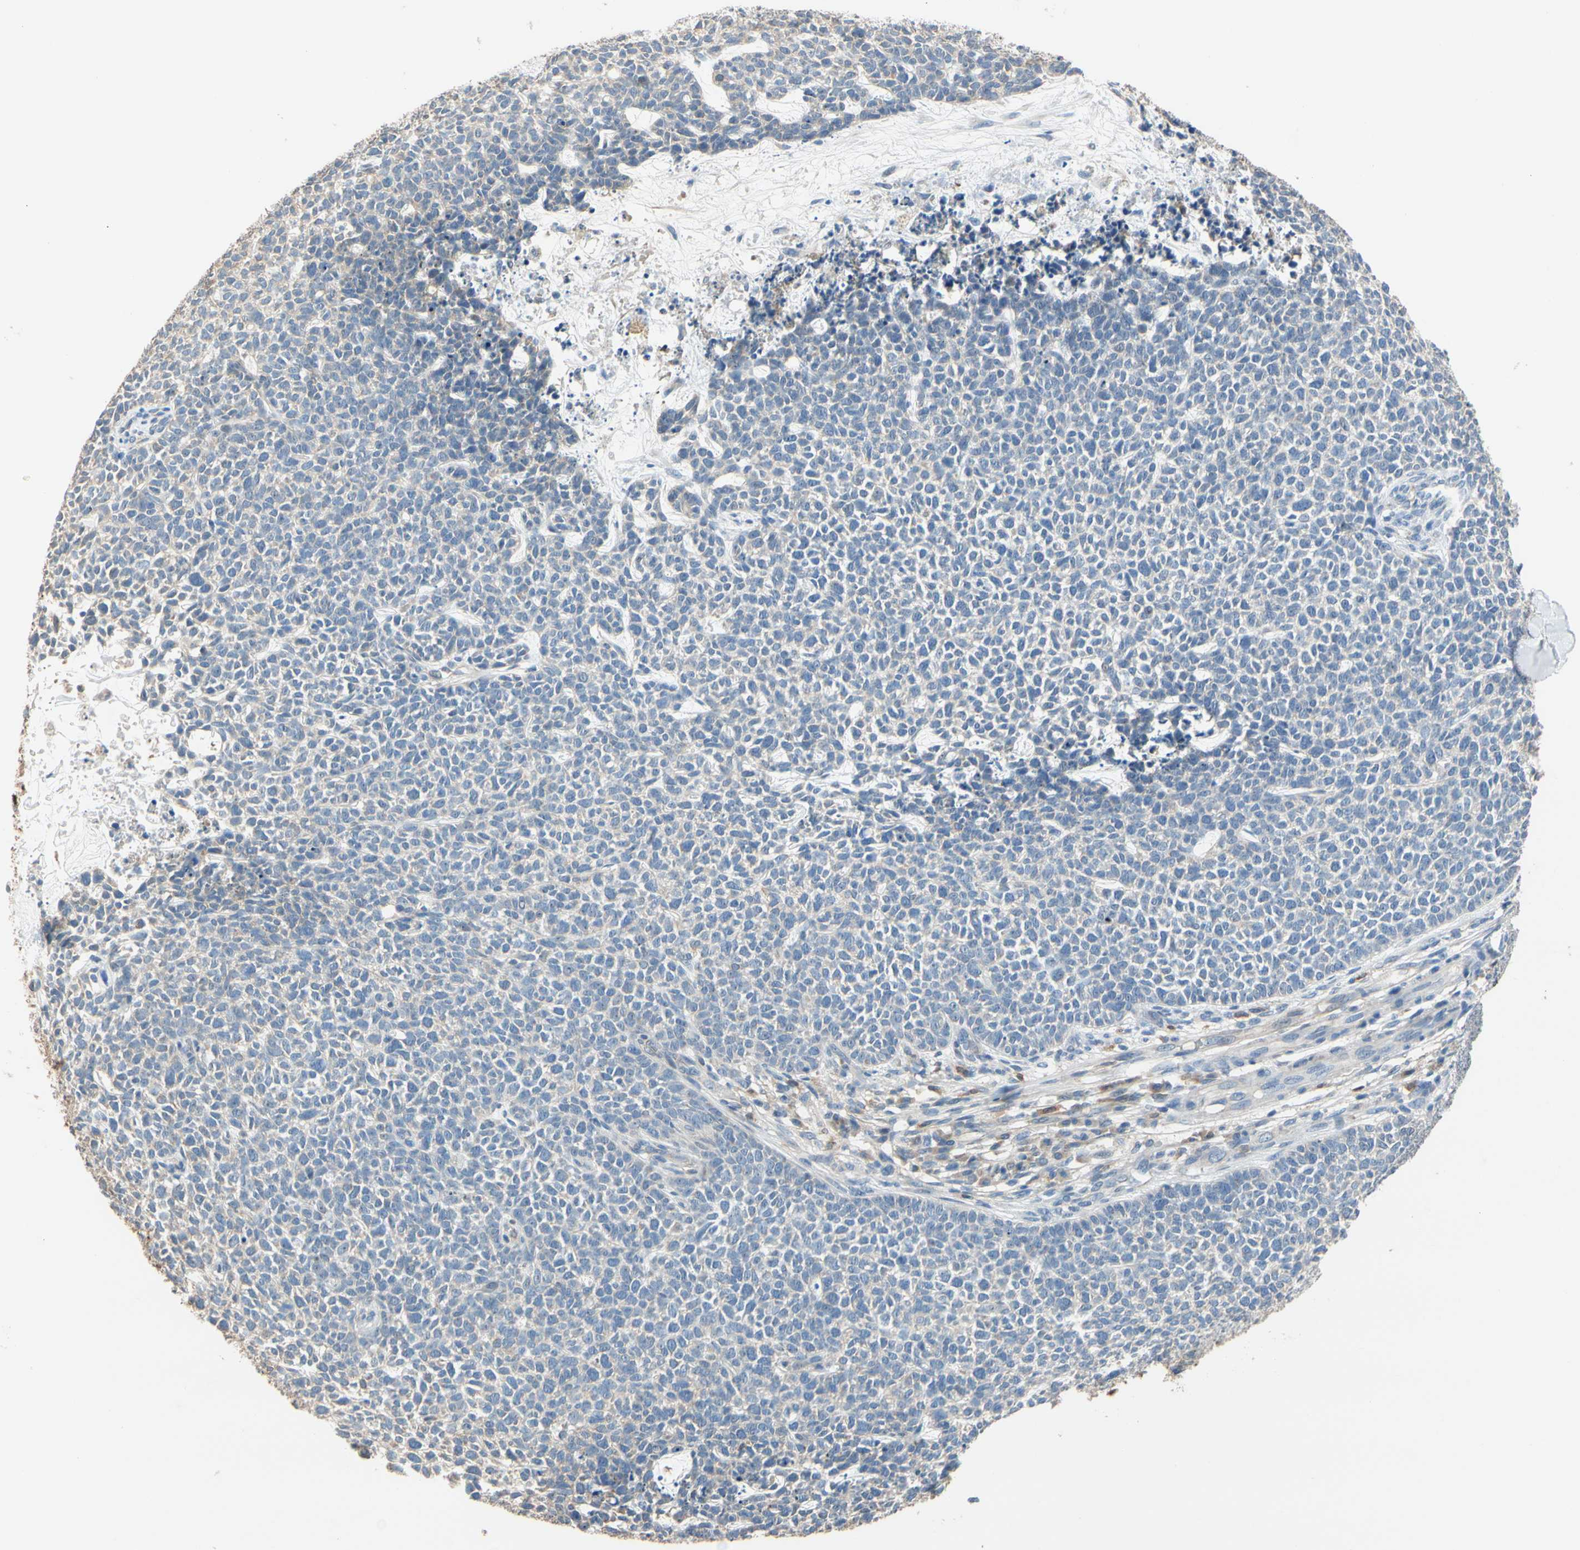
{"staining": {"intensity": "negative", "quantity": "none", "location": "none"}, "tissue": "skin cancer", "cell_type": "Tumor cells", "image_type": "cancer", "snomed": [{"axis": "morphology", "description": "Basal cell carcinoma"}, {"axis": "topography", "description": "Skin"}], "caption": "A high-resolution histopathology image shows IHC staining of skin basal cell carcinoma, which exhibits no significant expression in tumor cells.", "gene": "ALDH1A2", "patient": {"sex": "female", "age": 84}}